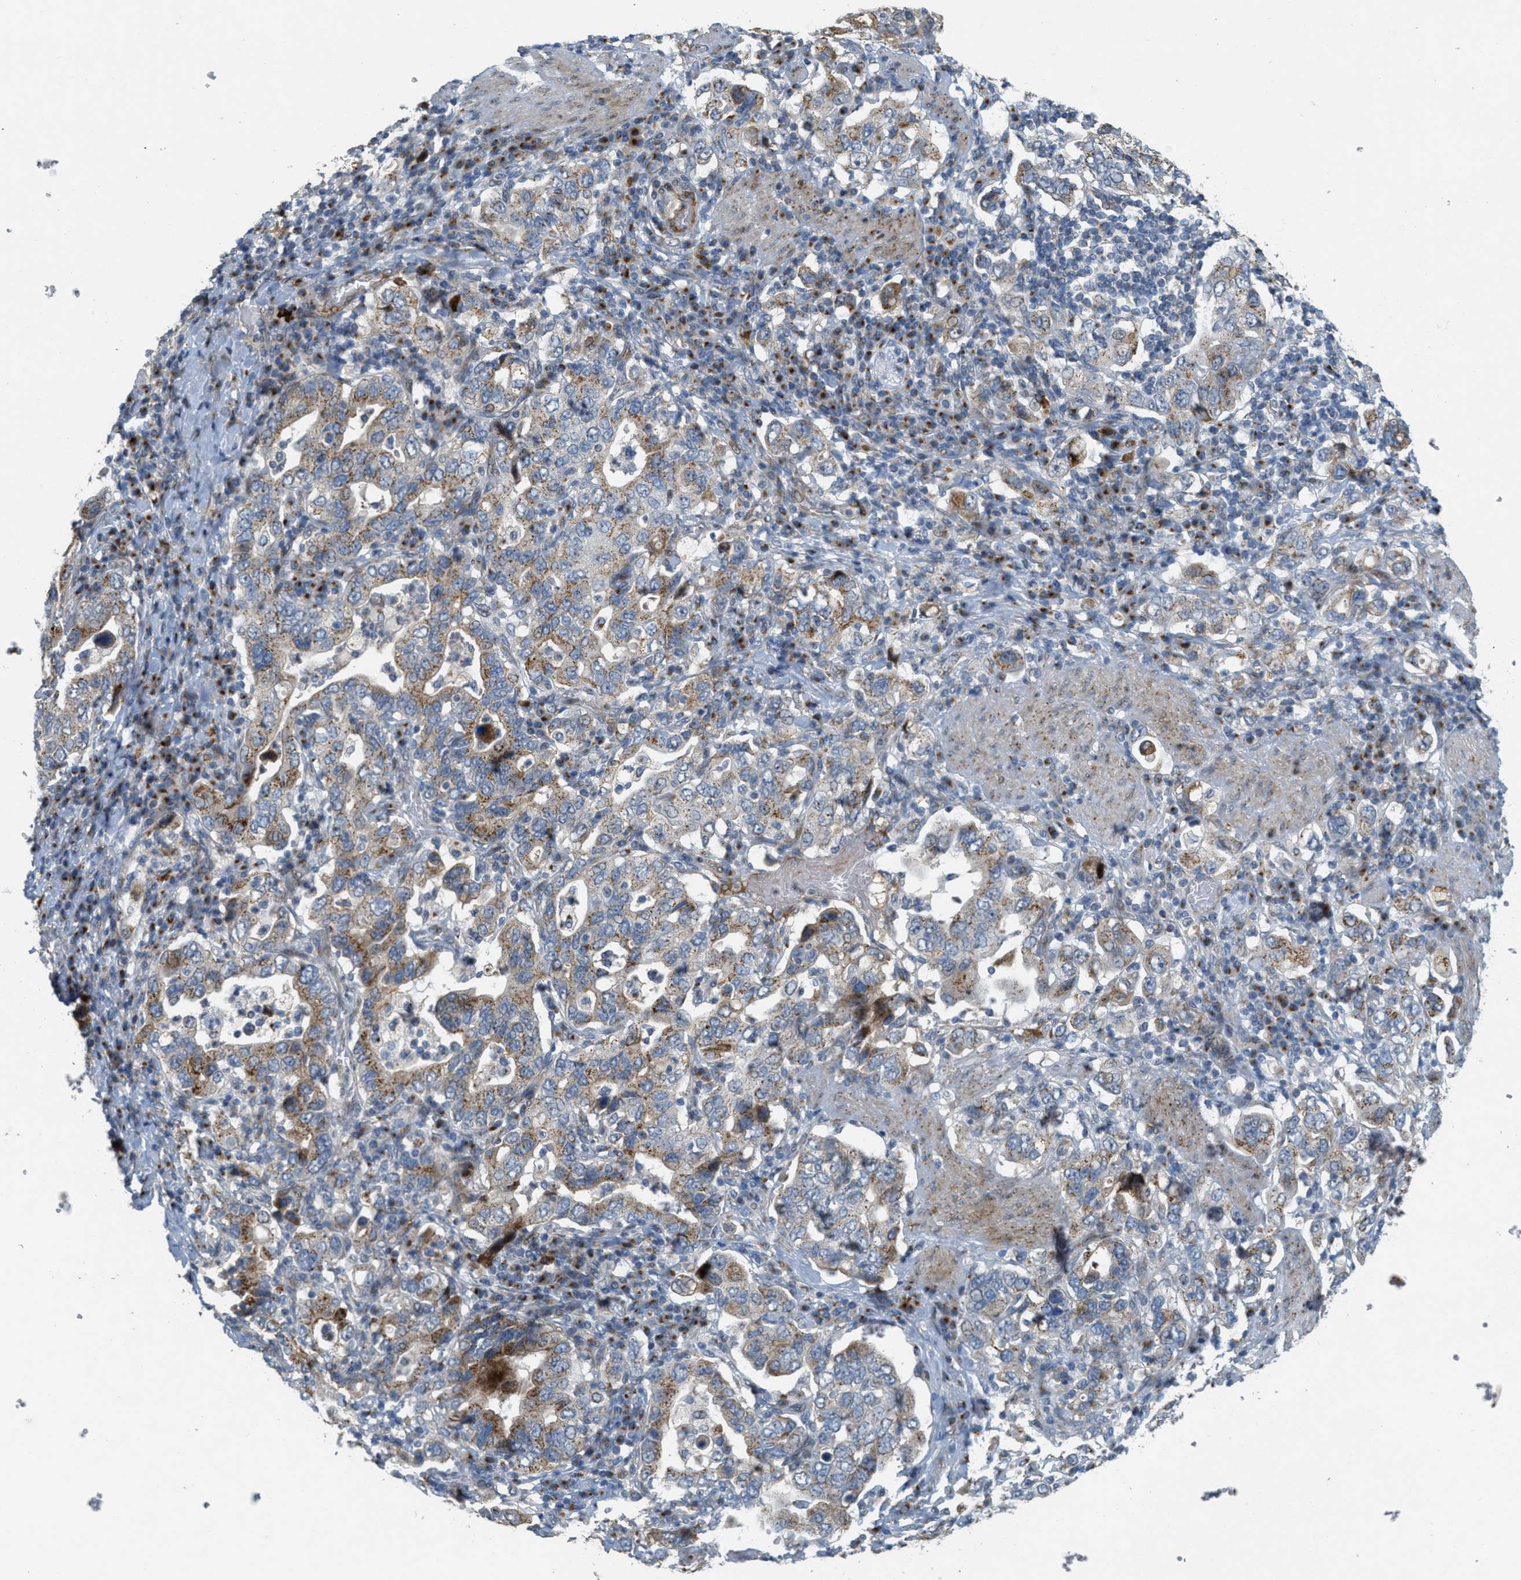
{"staining": {"intensity": "moderate", "quantity": ">75%", "location": "cytoplasmic/membranous"}, "tissue": "stomach cancer", "cell_type": "Tumor cells", "image_type": "cancer", "snomed": [{"axis": "morphology", "description": "Adenocarcinoma, NOS"}, {"axis": "topography", "description": "Stomach, upper"}], "caption": "Stomach cancer (adenocarcinoma) stained with a protein marker reveals moderate staining in tumor cells.", "gene": "ZFPL1", "patient": {"sex": "male", "age": 62}}